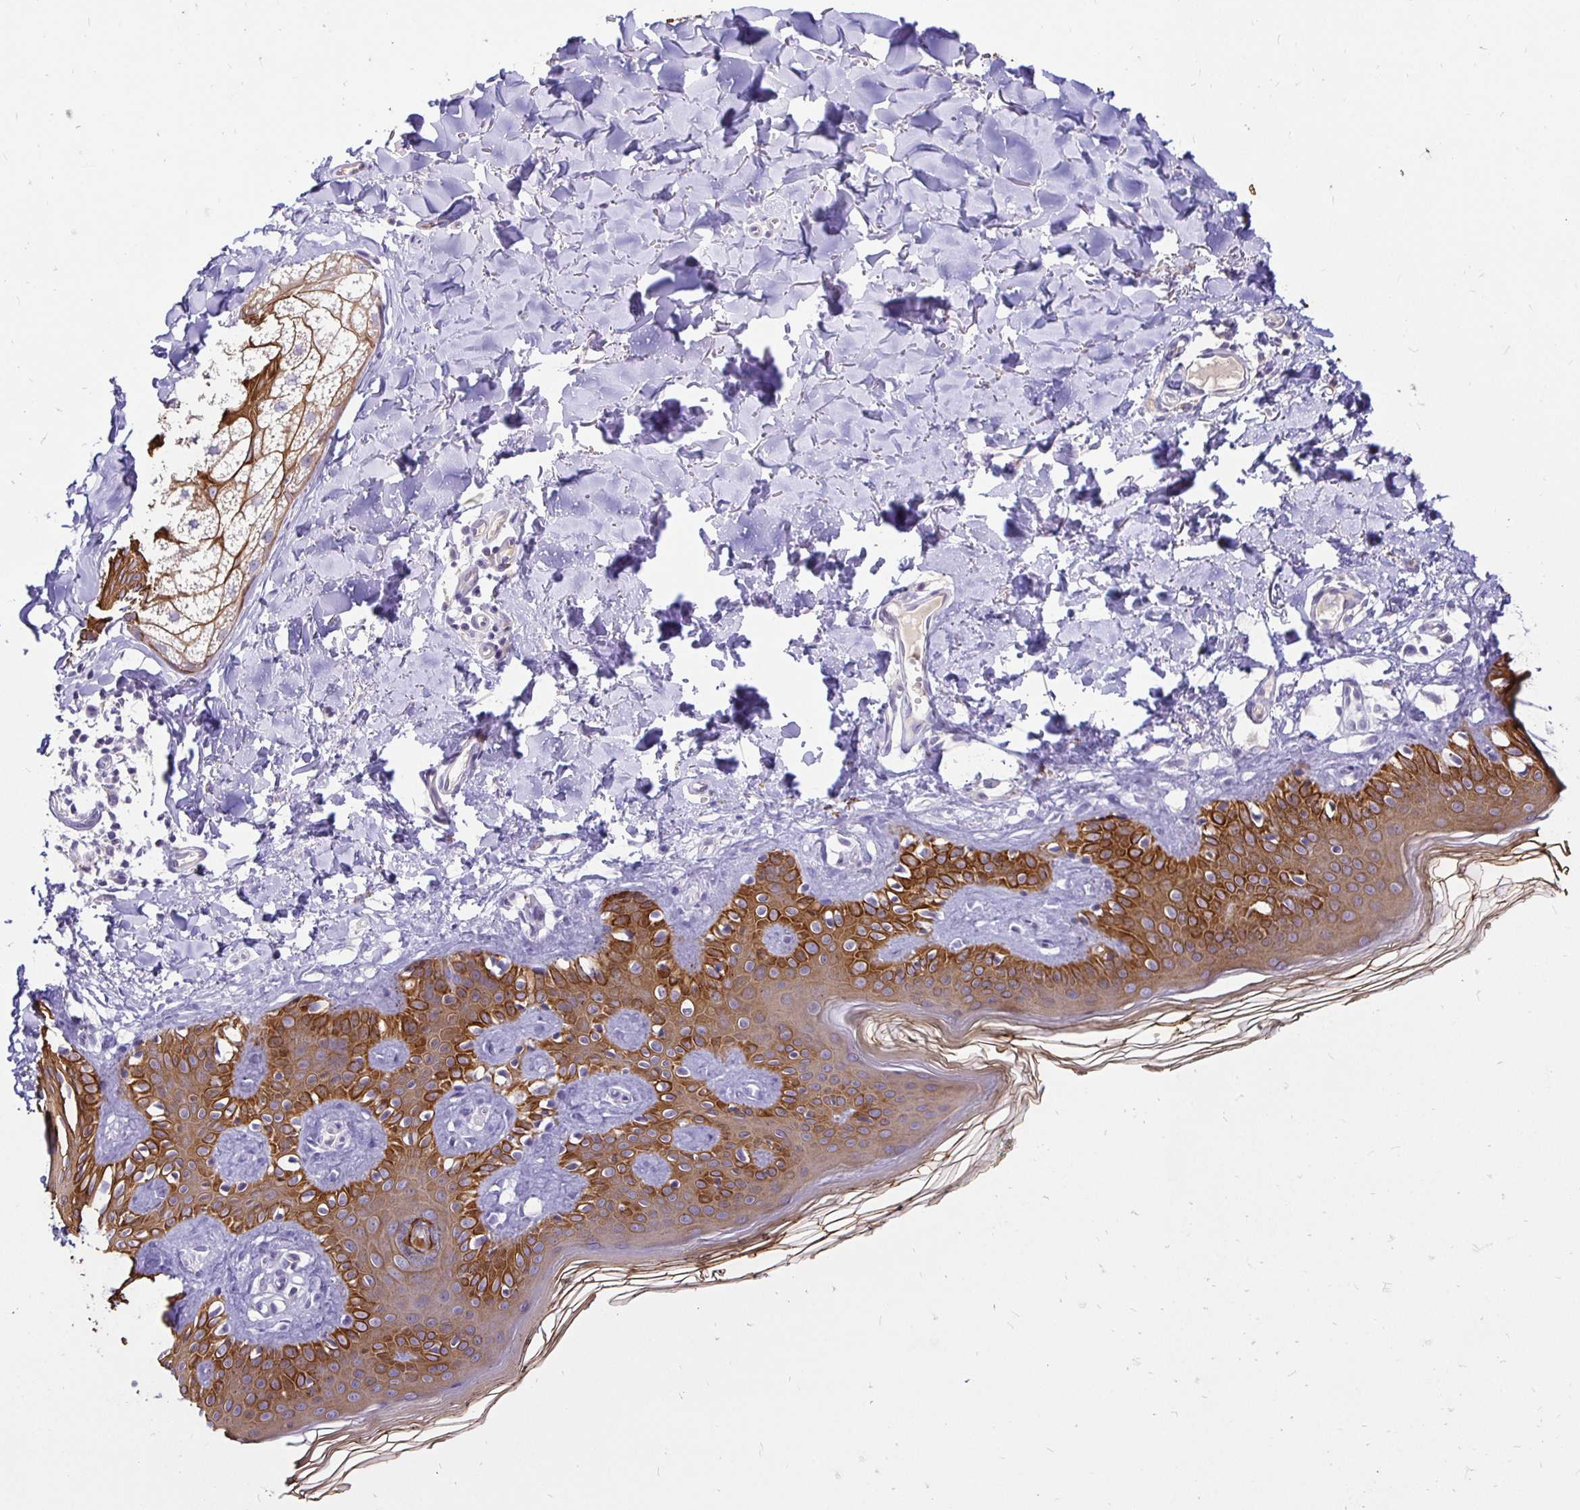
{"staining": {"intensity": "negative", "quantity": "none", "location": "none"}, "tissue": "skin", "cell_type": "Fibroblasts", "image_type": "normal", "snomed": [{"axis": "morphology", "description": "Normal tissue, NOS"}, {"axis": "topography", "description": "Skin"}, {"axis": "topography", "description": "Peripheral nerve tissue"}], "caption": "This micrograph is of benign skin stained with immunohistochemistry to label a protein in brown with the nuclei are counter-stained blue. There is no staining in fibroblasts. (Brightfield microscopy of DAB (3,3'-diaminobenzidine) IHC at high magnification).", "gene": "TAF1D", "patient": {"sex": "female", "age": 45}}